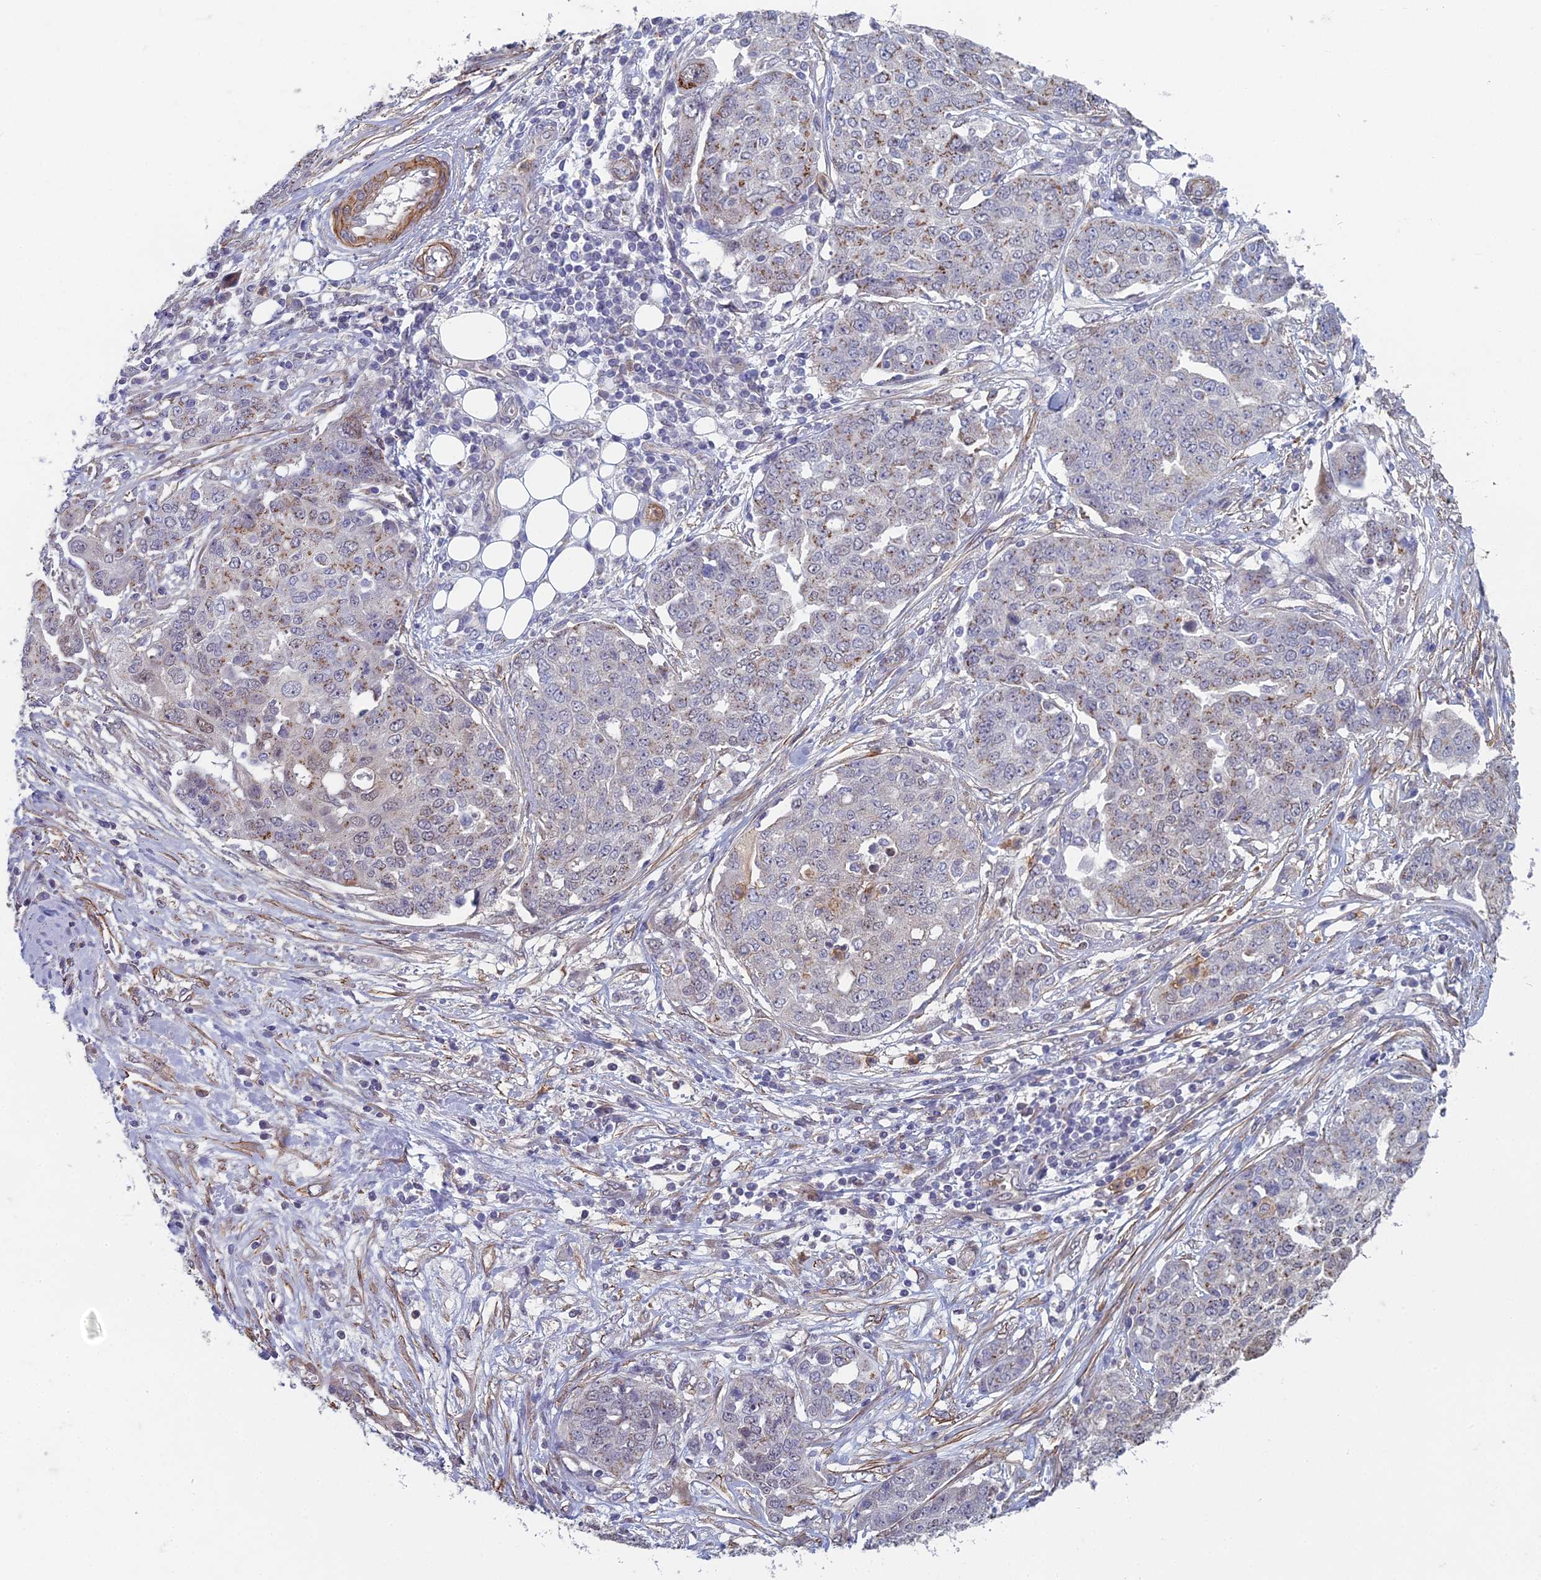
{"staining": {"intensity": "moderate", "quantity": "<25%", "location": "cytoplasmic/membranous"}, "tissue": "ovarian cancer", "cell_type": "Tumor cells", "image_type": "cancer", "snomed": [{"axis": "morphology", "description": "Cystadenocarcinoma, serous, NOS"}, {"axis": "topography", "description": "Soft tissue"}, {"axis": "topography", "description": "Ovary"}], "caption": "Ovarian cancer stained for a protein (brown) exhibits moderate cytoplasmic/membranous positive expression in approximately <25% of tumor cells.", "gene": "ZNF626", "patient": {"sex": "female", "age": 57}}